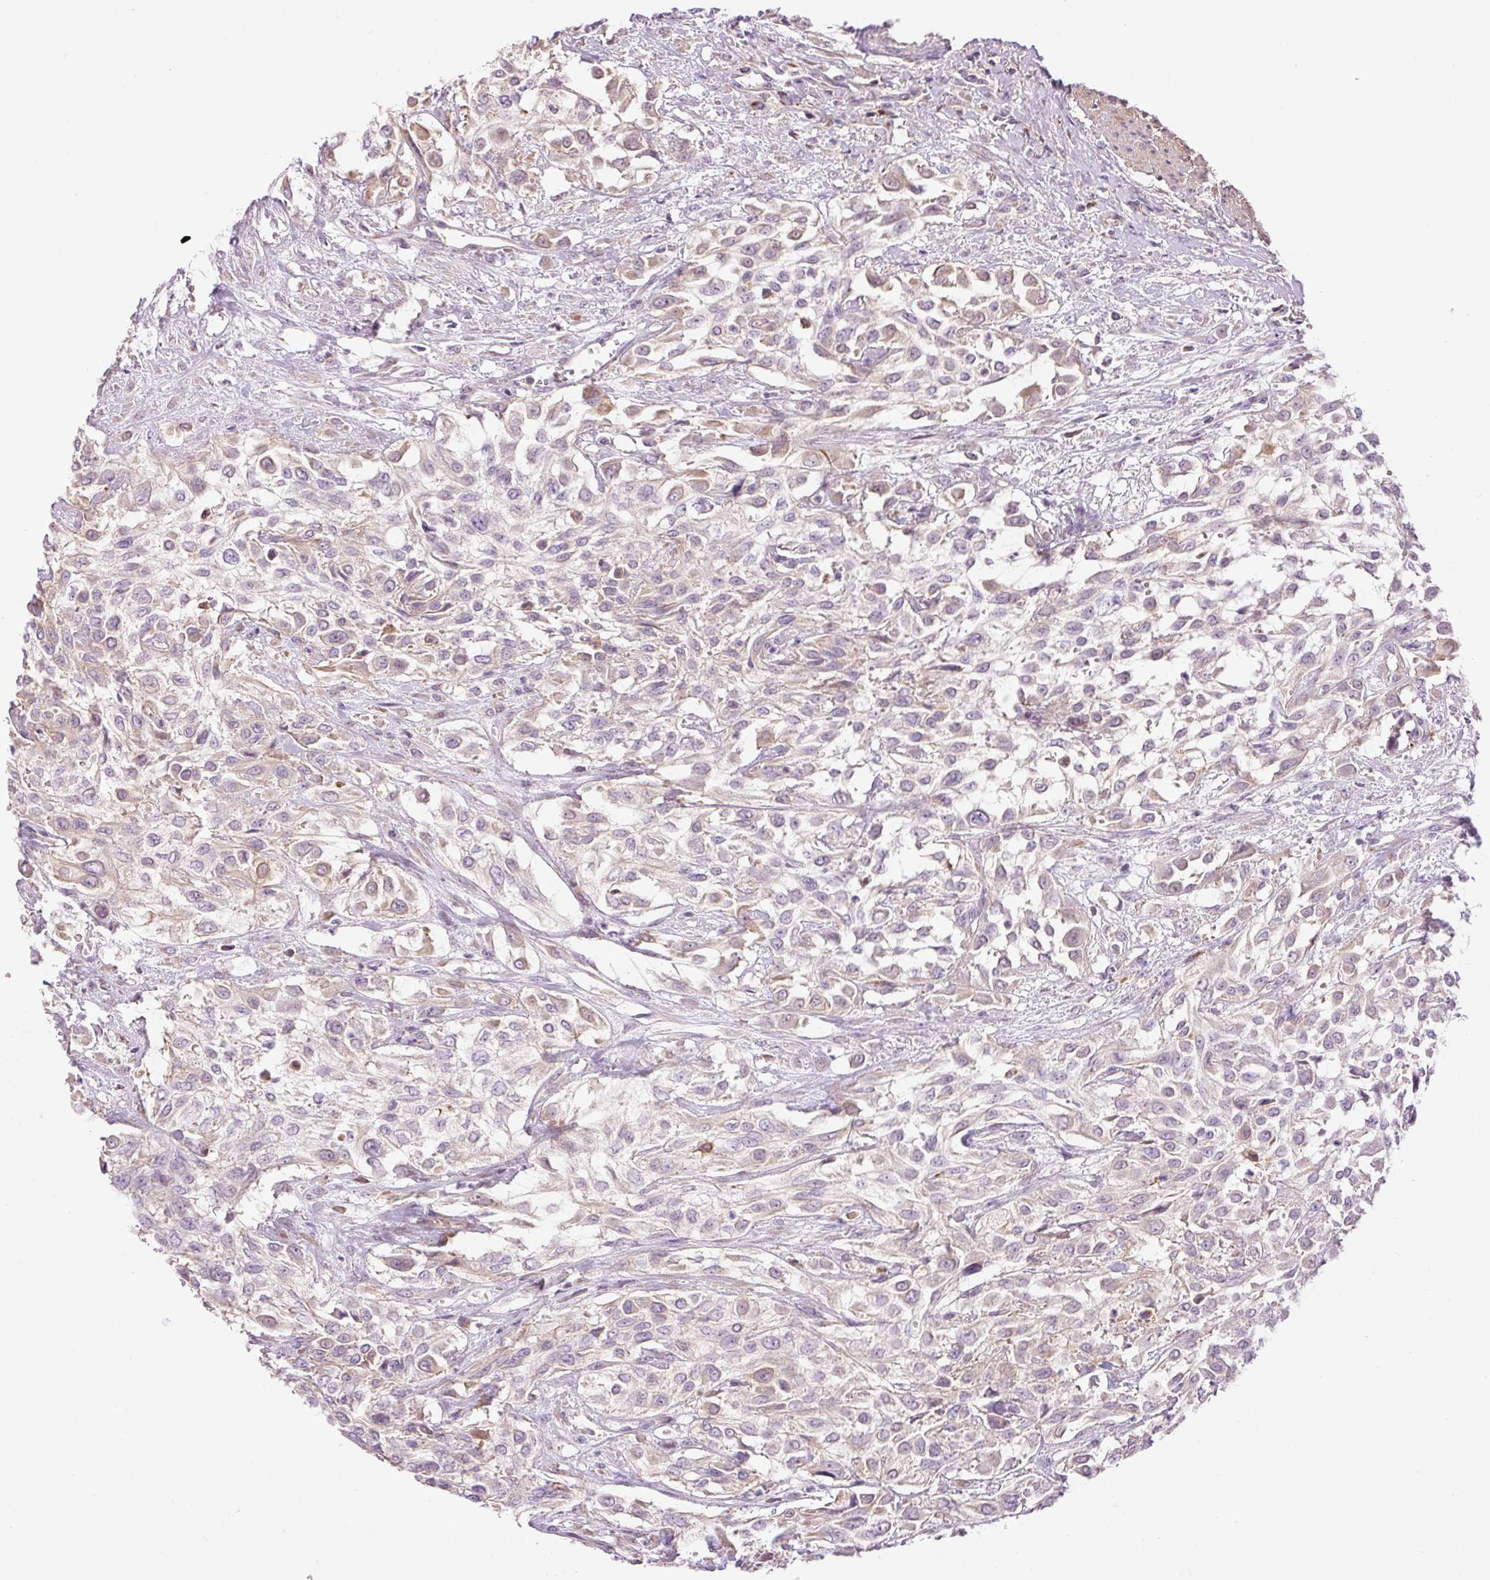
{"staining": {"intensity": "weak", "quantity": "<25%", "location": "cytoplasmic/membranous"}, "tissue": "urothelial cancer", "cell_type": "Tumor cells", "image_type": "cancer", "snomed": [{"axis": "morphology", "description": "Urothelial carcinoma, High grade"}, {"axis": "topography", "description": "Urinary bladder"}], "caption": "IHC image of neoplastic tissue: human urothelial cancer stained with DAB (3,3'-diaminobenzidine) displays no significant protein expression in tumor cells.", "gene": "DOK6", "patient": {"sex": "male", "age": 57}}